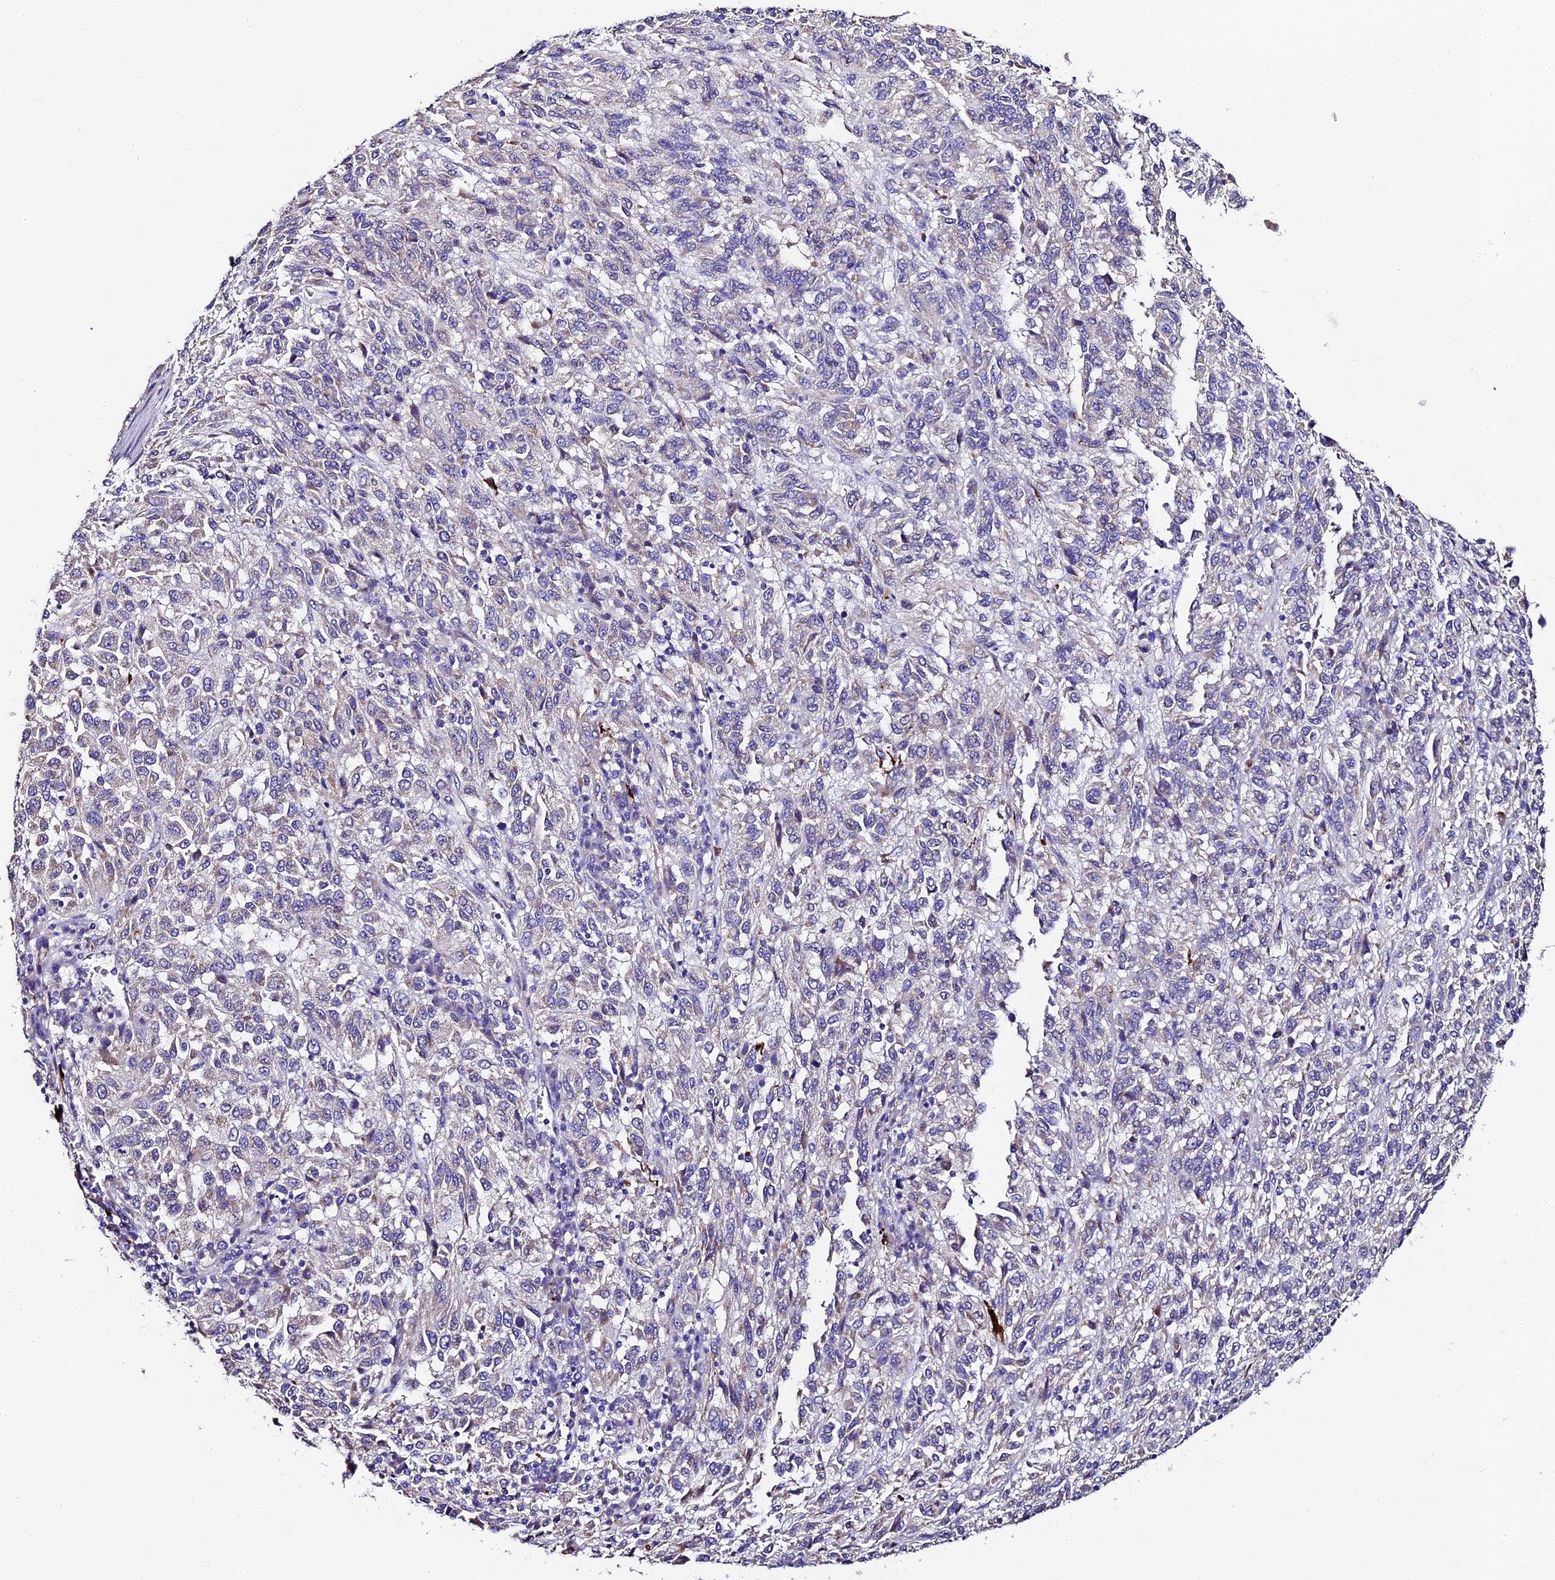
{"staining": {"intensity": "negative", "quantity": "none", "location": "none"}, "tissue": "melanoma", "cell_type": "Tumor cells", "image_type": "cancer", "snomed": [{"axis": "morphology", "description": "Malignant melanoma, Metastatic site"}, {"axis": "topography", "description": "Lung"}], "caption": "Malignant melanoma (metastatic site) stained for a protein using immunohistochemistry shows no expression tumor cells.", "gene": "FREM3", "patient": {"sex": "male", "age": 64}}